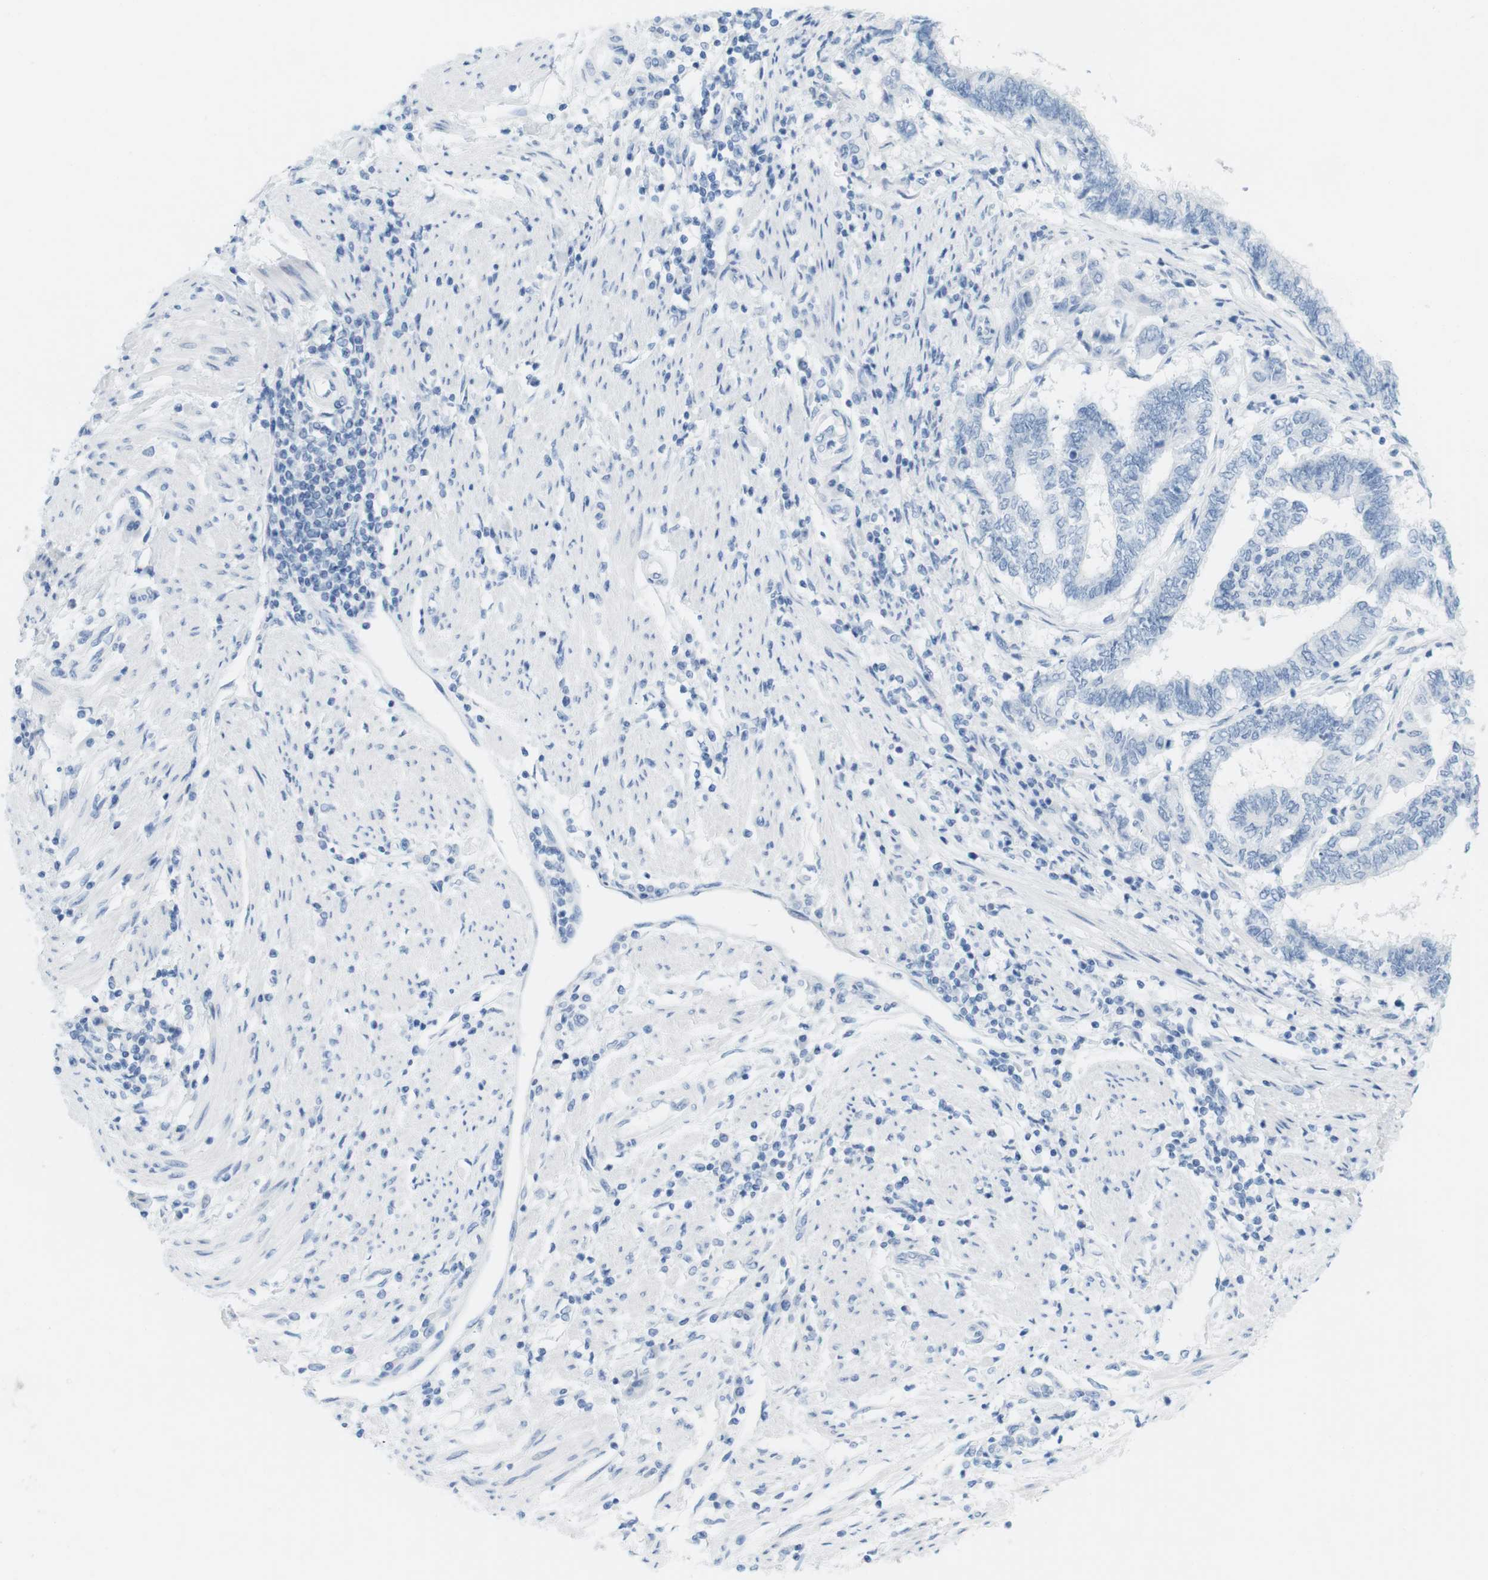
{"staining": {"intensity": "negative", "quantity": "none", "location": "none"}, "tissue": "endometrial cancer", "cell_type": "Tumor cells", "image_type": "cancer", "snomed": [{"axis": "morphology", "description": "Adenocarcinoma, NOS"}, {"axis": "topography", "description": "Uterus"}, {"axis": "topography", "description": "Endometrium"}], "caption": "A high-resolution micrograph shows immunohistochemistry staining of endometrial cancer, which exhibits no significant staining in tumor cells. (Immunohistochemistry, brightfield microscopy, high magnification).", "gene": "TNNT2", "patient": {"sex": "female", "age": 70}}